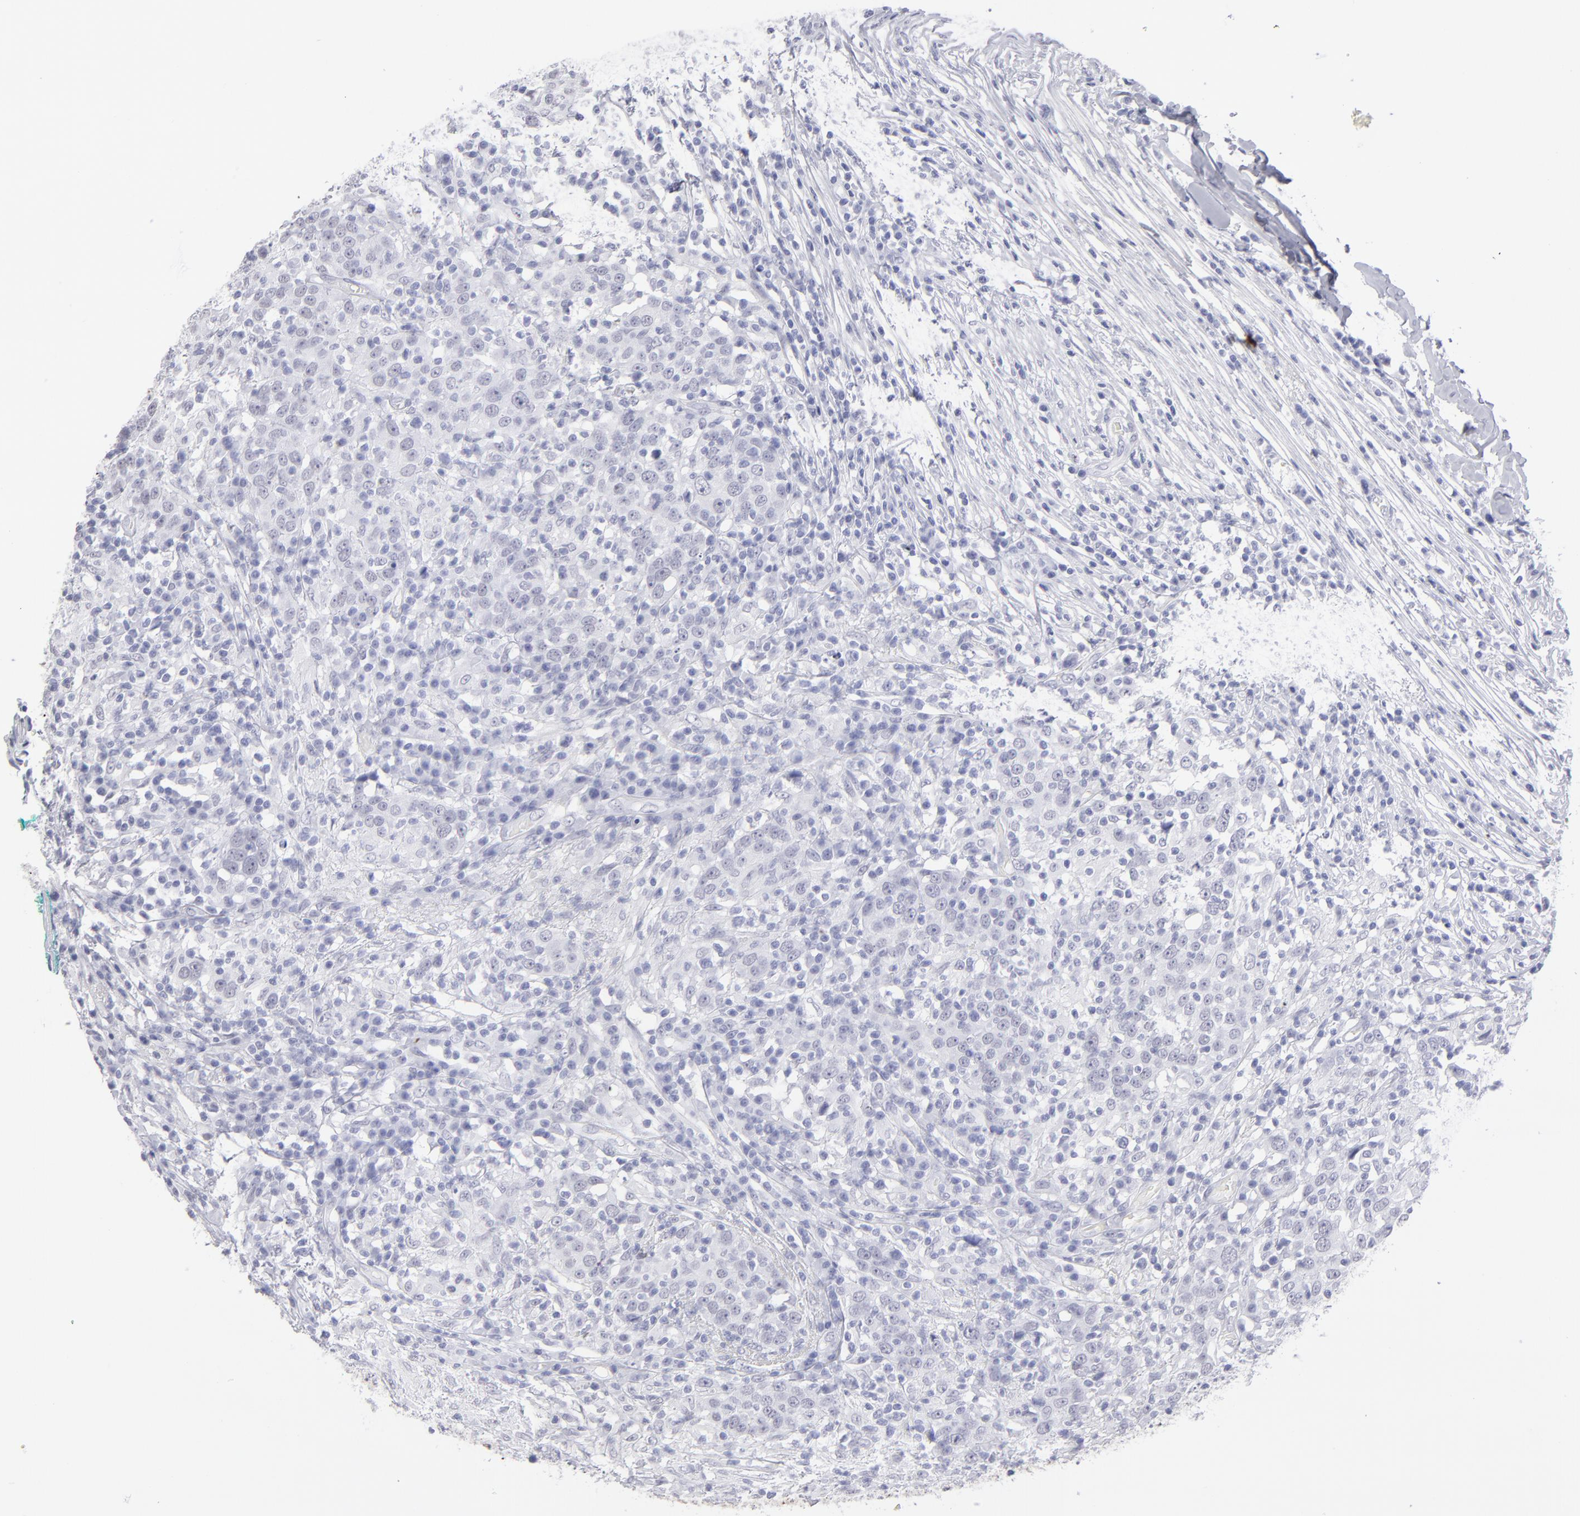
{"staining": {"intensity": "negative", "quantity": "none", "location": "none"}, "tissue": "head and neck cancer", "cell_type": "Tumor cells", "image_type": "cancer", "snomed": [{"axis": "morphology", "description": "Adenocarcinoma, NOS"}, {"axis": "topography", "description": "Salivary gland"}, {"axis": "topography", "description": "Head-Neck"}], "caption": "Head and neck cancer (adenocarcinoma) was stained to show a protein in brown. There is no significant positivity in tumor cells.", "gene": "ALDOB", "patient": {"sex": "female", "age": 65}}